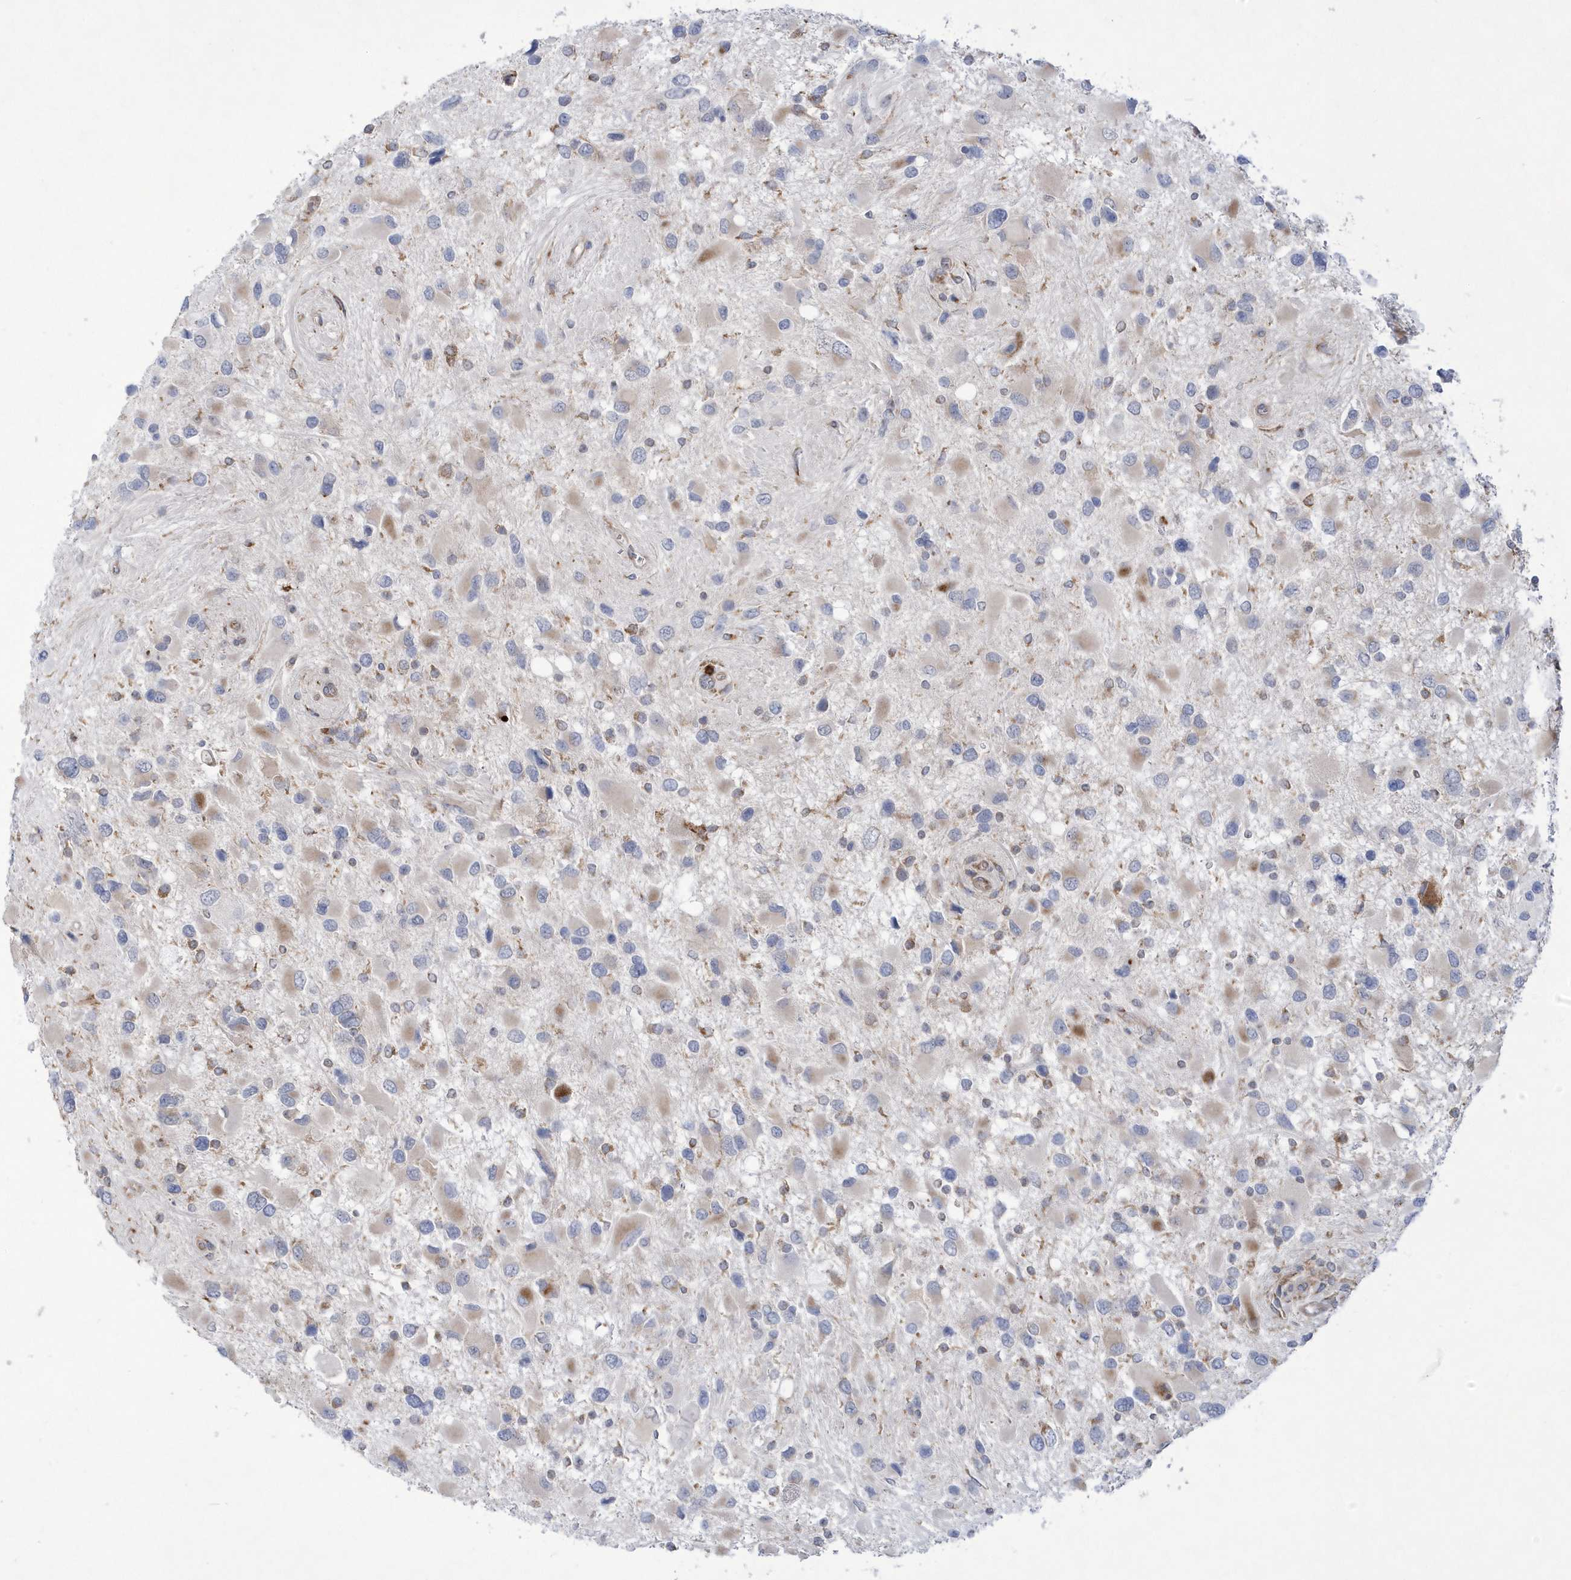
{"staining": {"intensity": "negative", "quantity": "none", "location": "none"}, "tissue": "glioma", "cell_type": "Tumor cells", "image_type": "cancer", "snomed": [{"axis": "morphology", "description": "Glioma, malignant, High grade"}, {"axis": "topography", "description": "Brain"}], "caption": "DAB (3,3'-diaminobenzidine) immunohistochemical staining of glioma reveals no significant staining in tumor cells.", "gene": "MED31", "patient": {"sex": "male", "age": 53}}